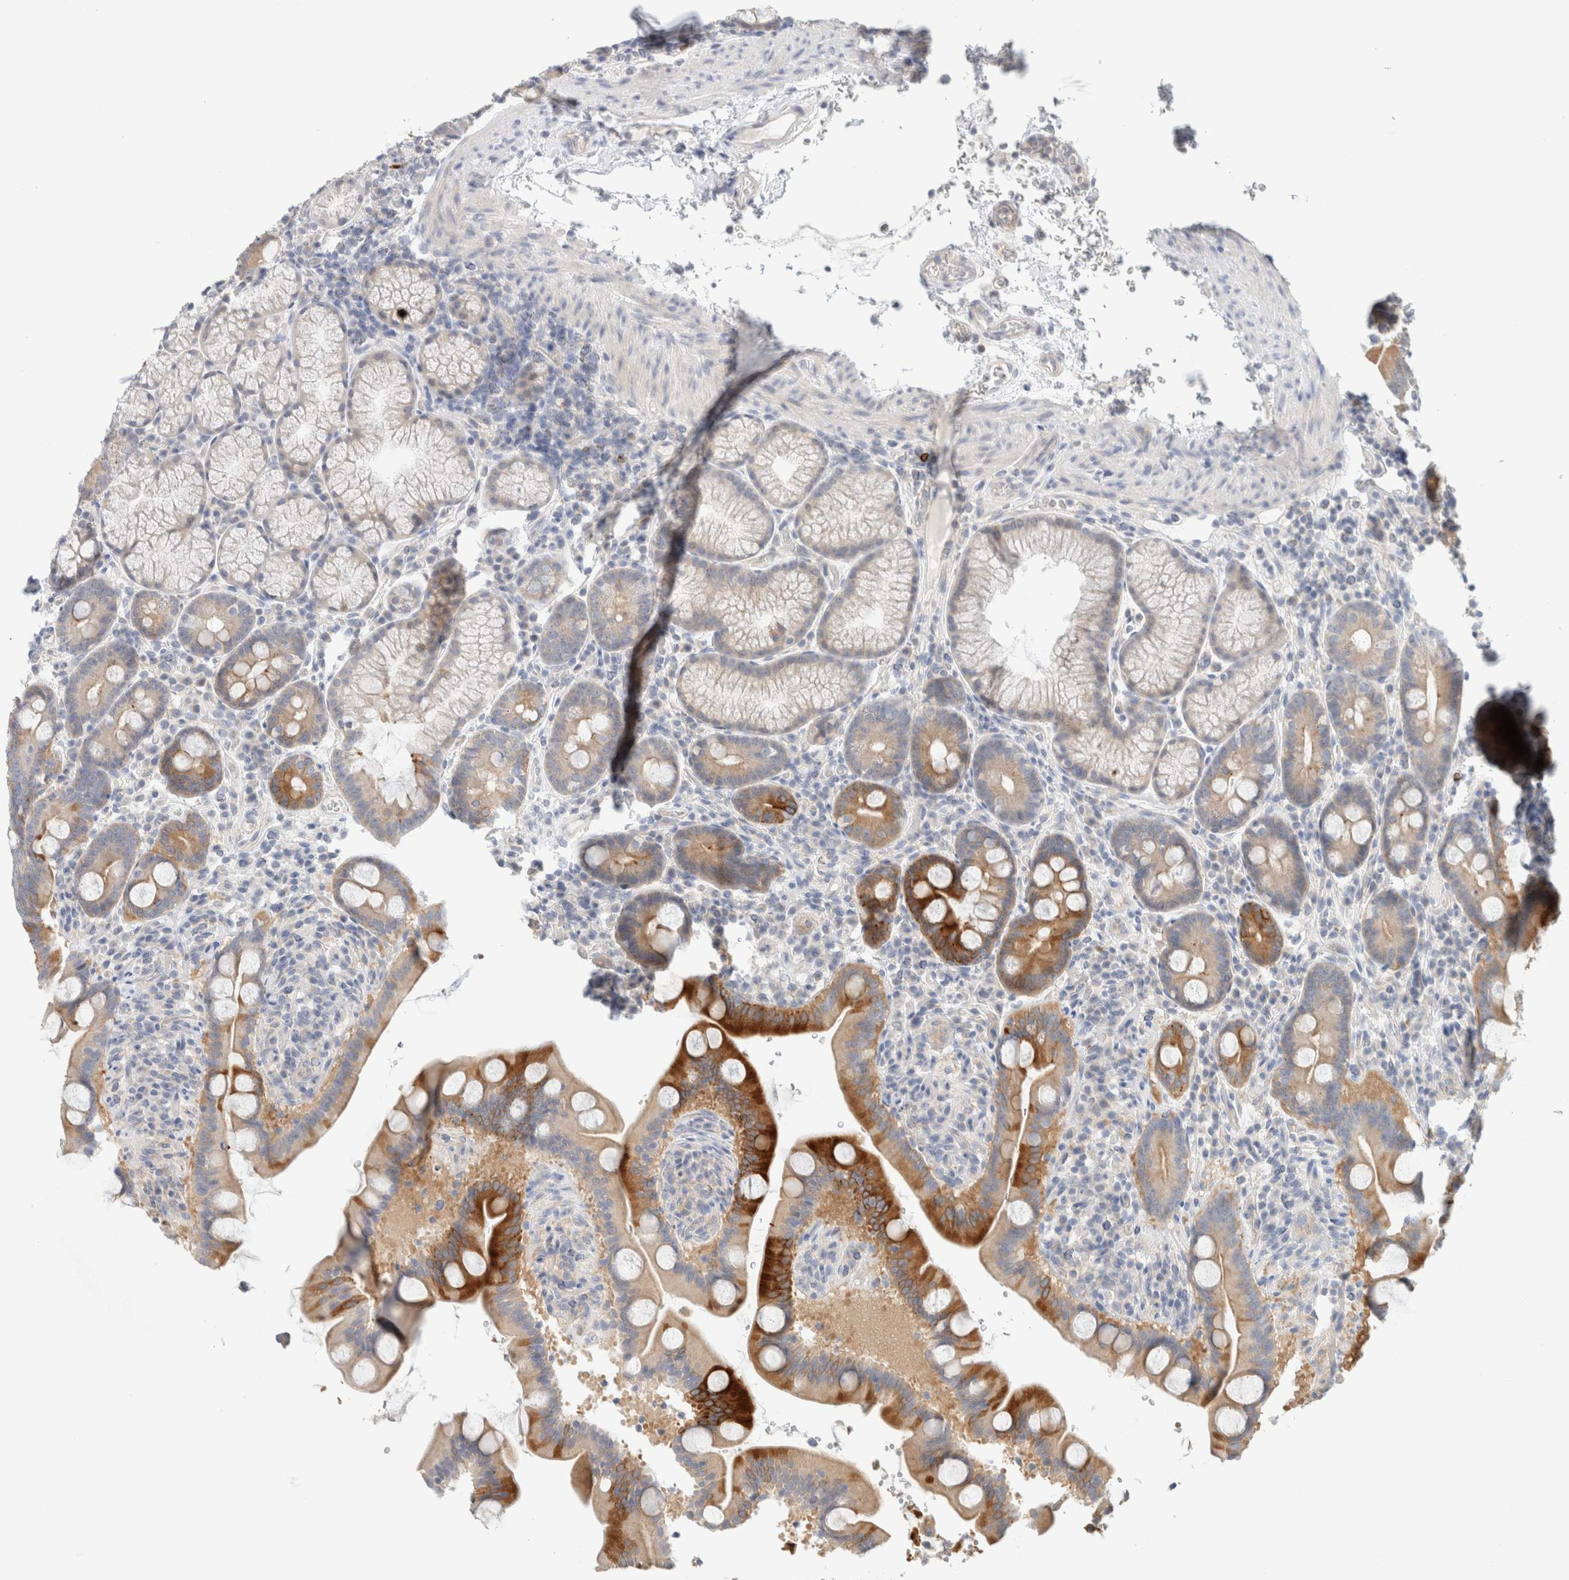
{"staining": {"intensity": "strong", "quantity": "<25%", "location": "cytoplasmic/membranous"}, "tissue": "duodenum", "cell_type": "Glandular cells", "image_type": "normal", "snomed": [{"axis": "morphology", "description": "Normal tissue, NOS"}, {"axis": "topography", "description": "Duodenum"}], "caption": "Glandular cells demonstrate medium levels of strong cytoplasmic/membranous expression in about <25% of cells in normal duodenum.", "gene": "SDR16C5", "patient": {"sex": "male", "age": 54}}